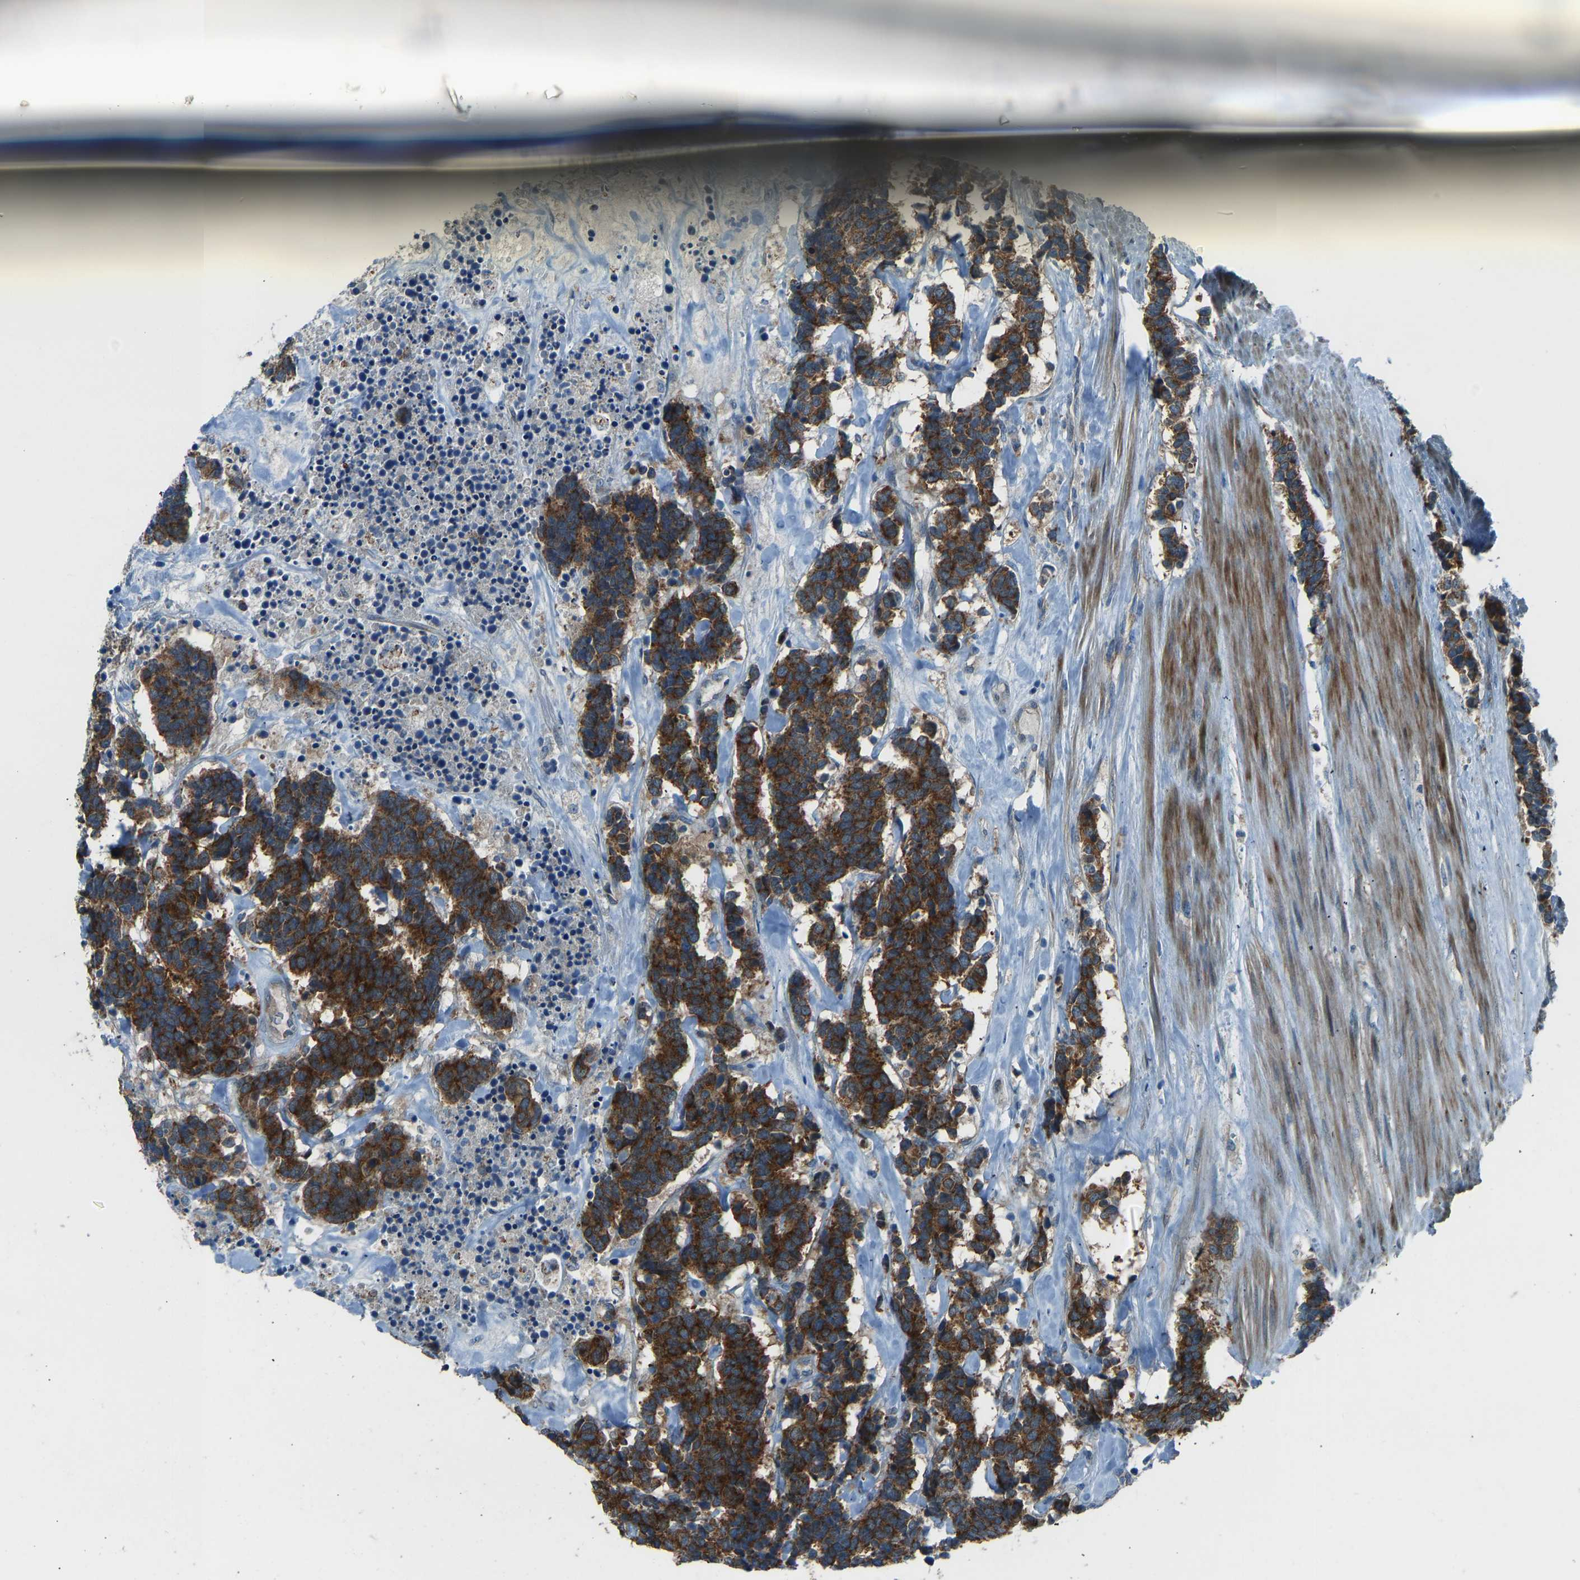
{"staining": {"intensity": "strong", "quantity": ">75%", "location": "cytoplasmic/membranous"}, "tissue": "carcinoid", "cell_type": "Tumor cells", "image_type": "cancer", "snomed": [{"axis": "morphology", "description": "Carcinoma, NOS"}, {"axis": "morphology", "description": "Carcinoid, malignant, NOS"}, {"axis": "topography", "description": "Urinary bladder"}], "caption": "Immunohistochemistry of malignant carcinoid demonstrates high levels of strong cytoplasmic/membranous expression in approximately >75% of tumor cells.", "gene": "STAU2", "patient": {"sex": "male", "age": 57}}